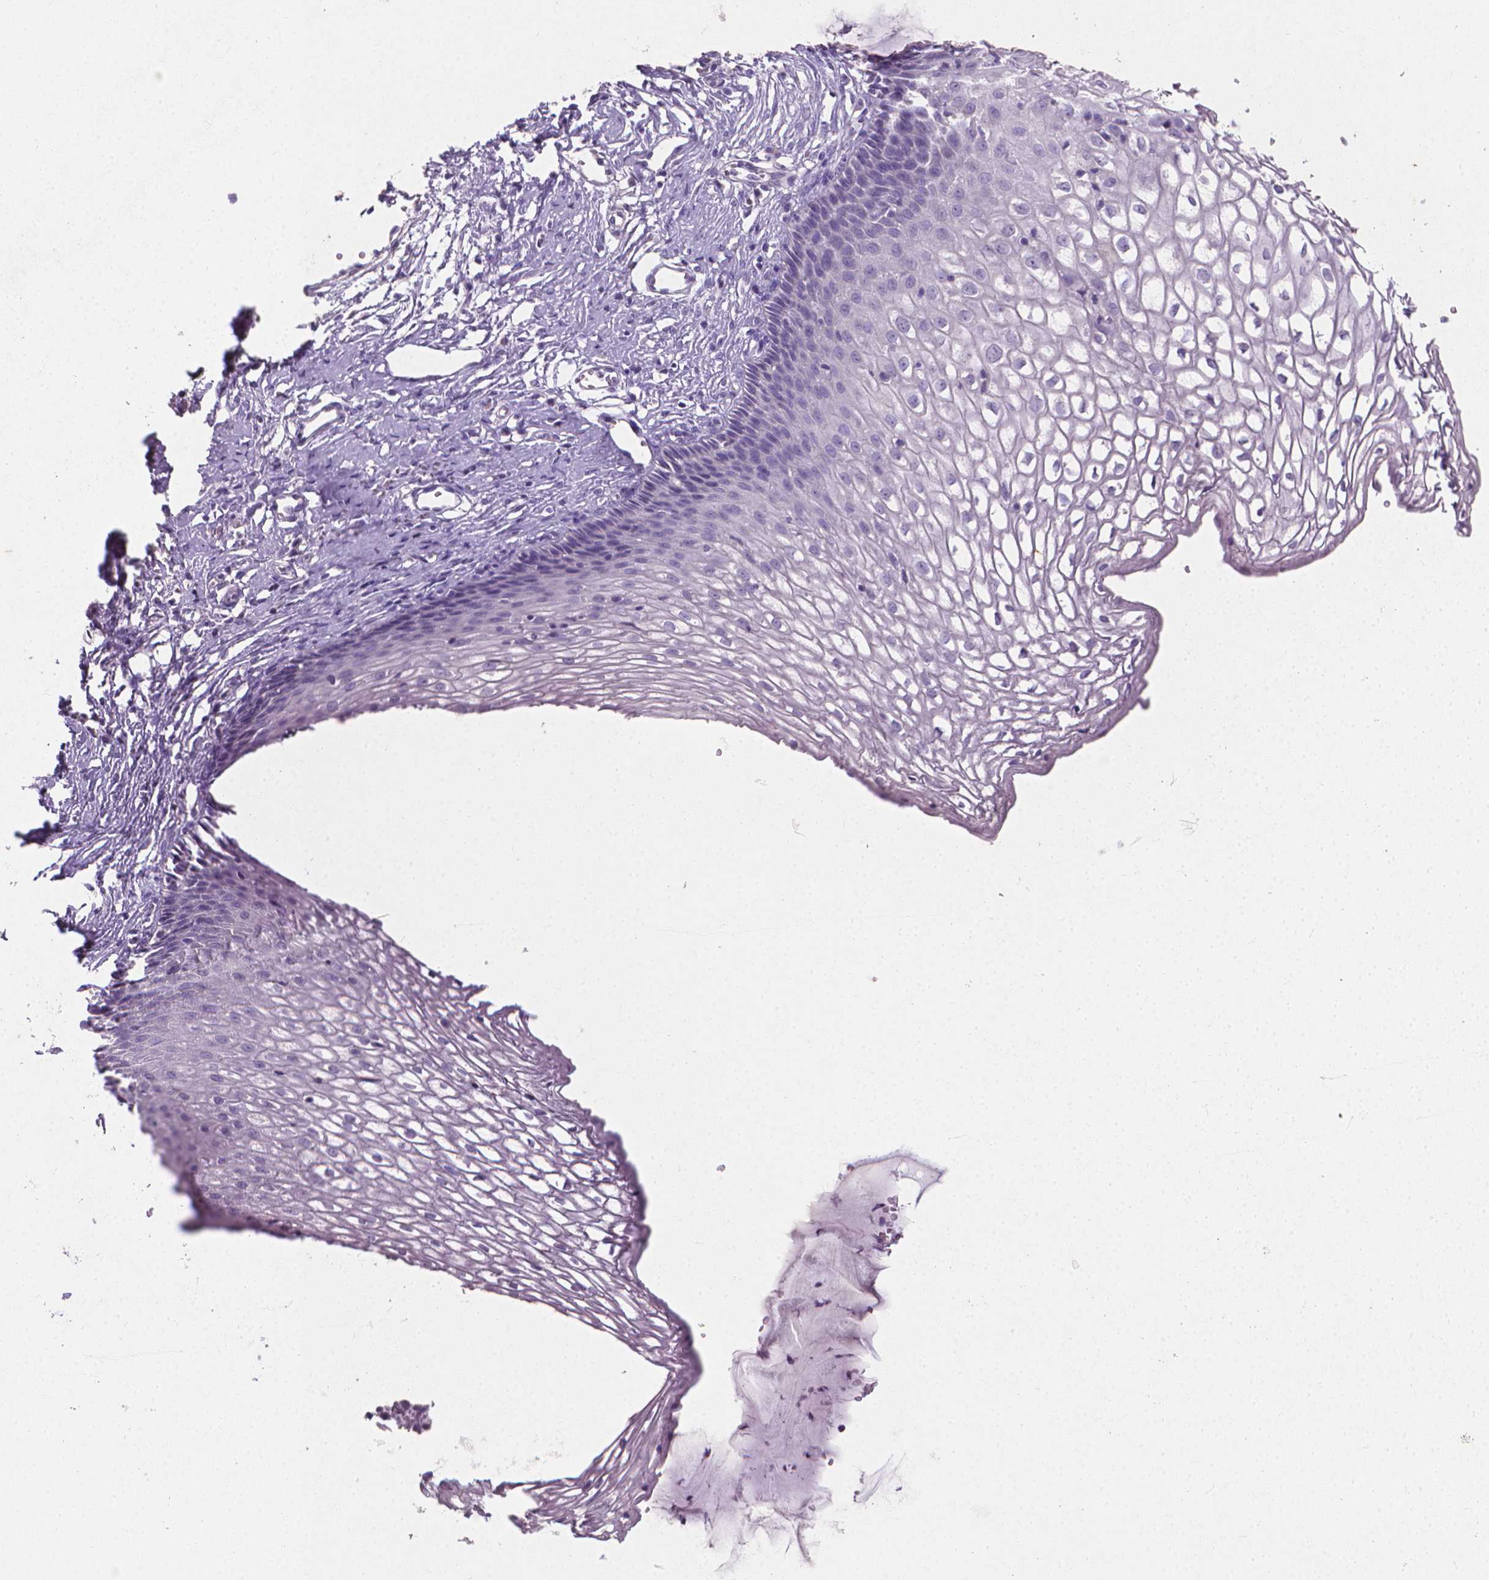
{"staining": {"intensity": "negative", "quantity": "none", "location": "none"}, "tissue": "cervix", "cell_type": "Glandular cells", "image_type": "normal", "snomed": [{"axis": "morphology", "description": "Normal tissue, NOS"}, {"axis": "topography", "description": "Cervix"}], "caption": "Immunohistochemical staining of unremarkable cervix displays no significant expression in glandular cells. The staining is performed using DAB (3,3'-diaminobenzidine) brown chromogen with nuclei counter-stained in using hematoxylin.", "gene": "XPNPEP2", "patient": {"sex": "female", "age": 40}}